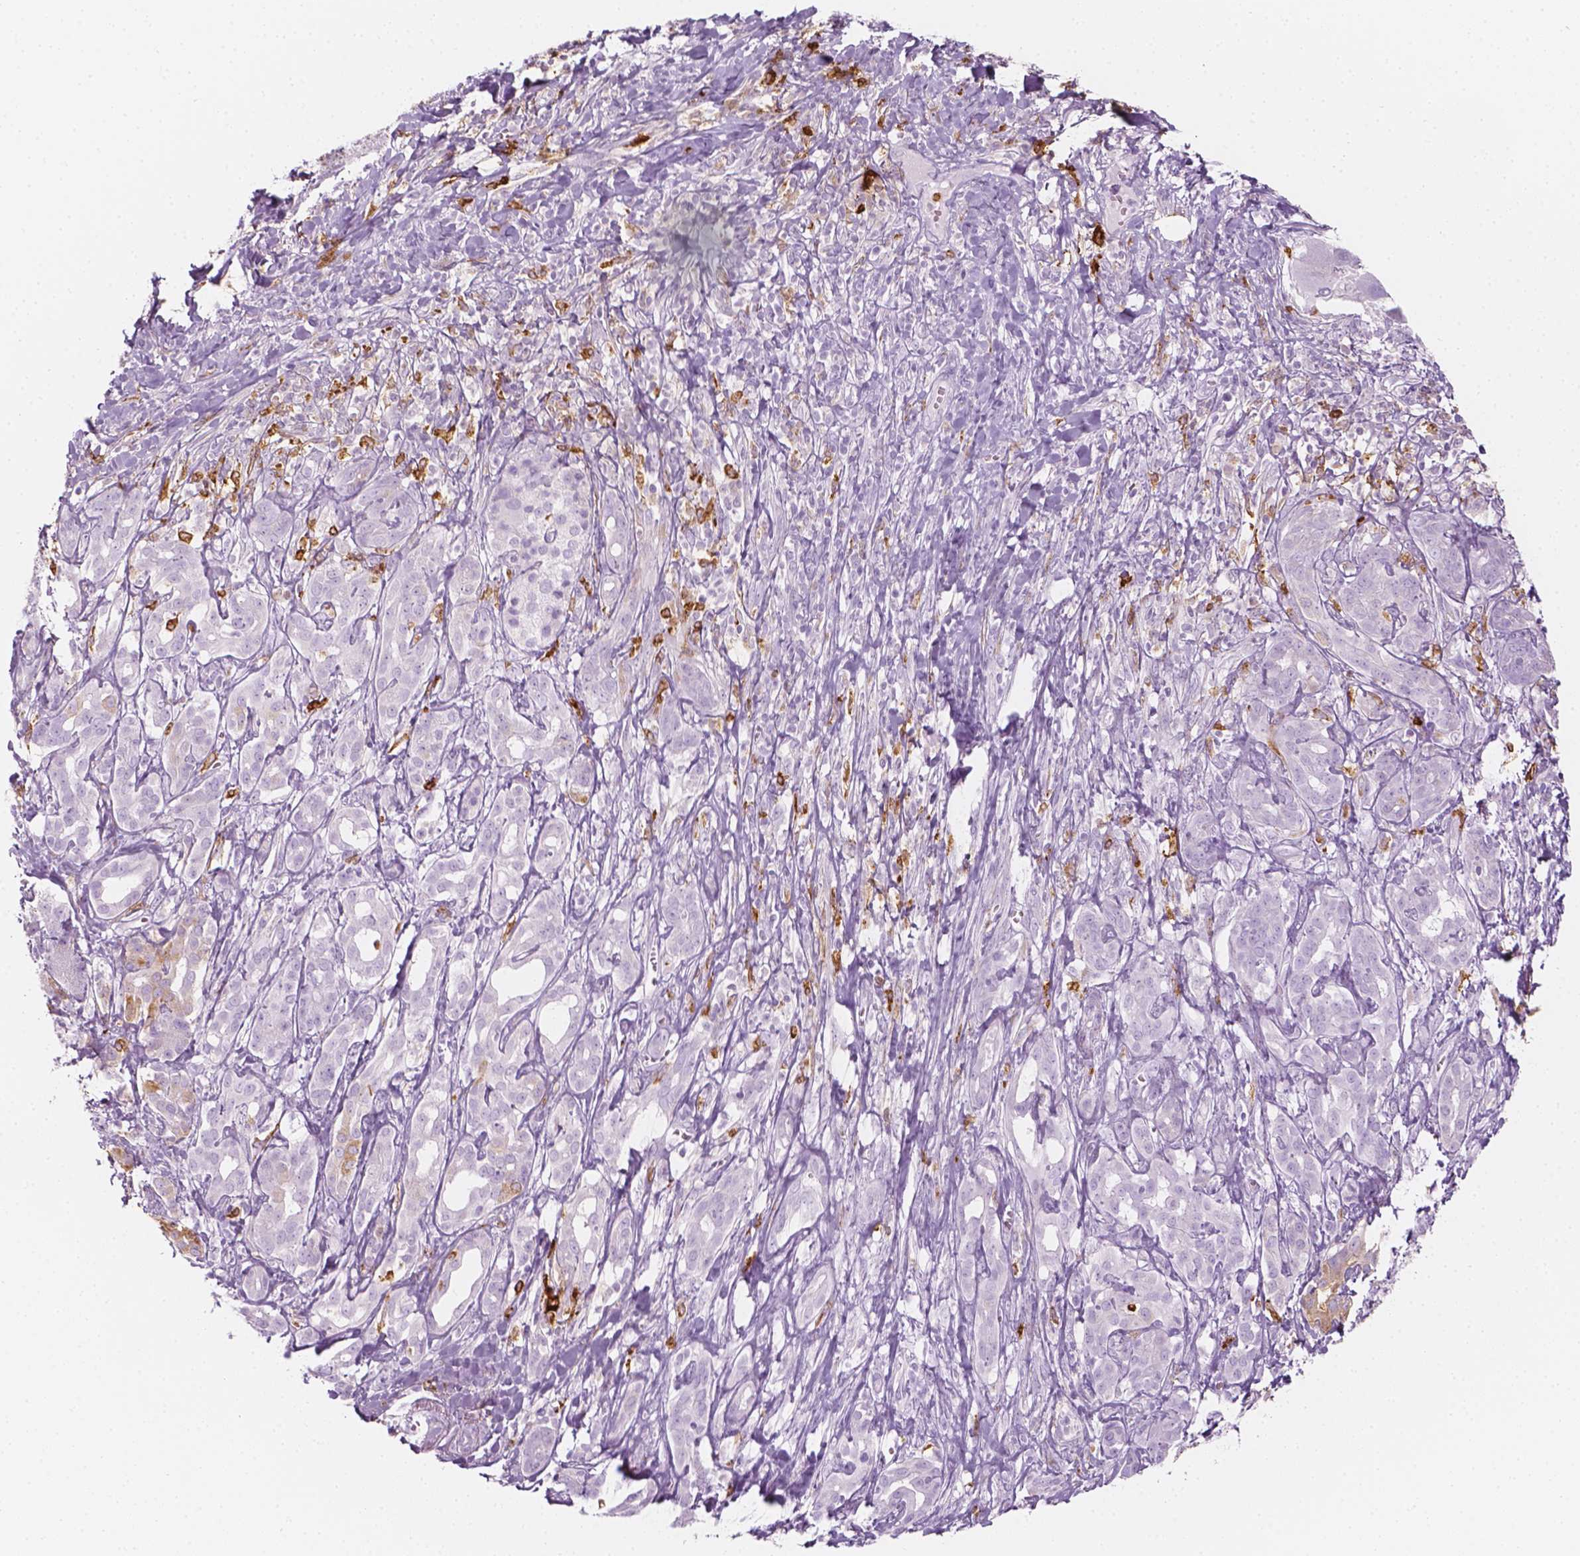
{"staining": {"intensity": "moderate", "quantity": "<25%", "location": "cytoplasmic/membranous"}, "tissue": "pancreatic cancer", "cell_type": "Tumor cells", "image_type": "cancer", "snomed": [{"axis": "morphology", "description": "Adenocarcinoma, NOS"}, {"axis": "topography", "description": "Pancreas"}], "caption": "A brown stain shows moderate cytoplasmic/membranous positivity of a protein in human pancreatic cancer tumor cells. Using DAB (brown) and hematoxylin (blue) stains, captured at high magnification using brightfield microscopy.", "gene": "CES1", "patient": {"sex": "male", "age": 61}}